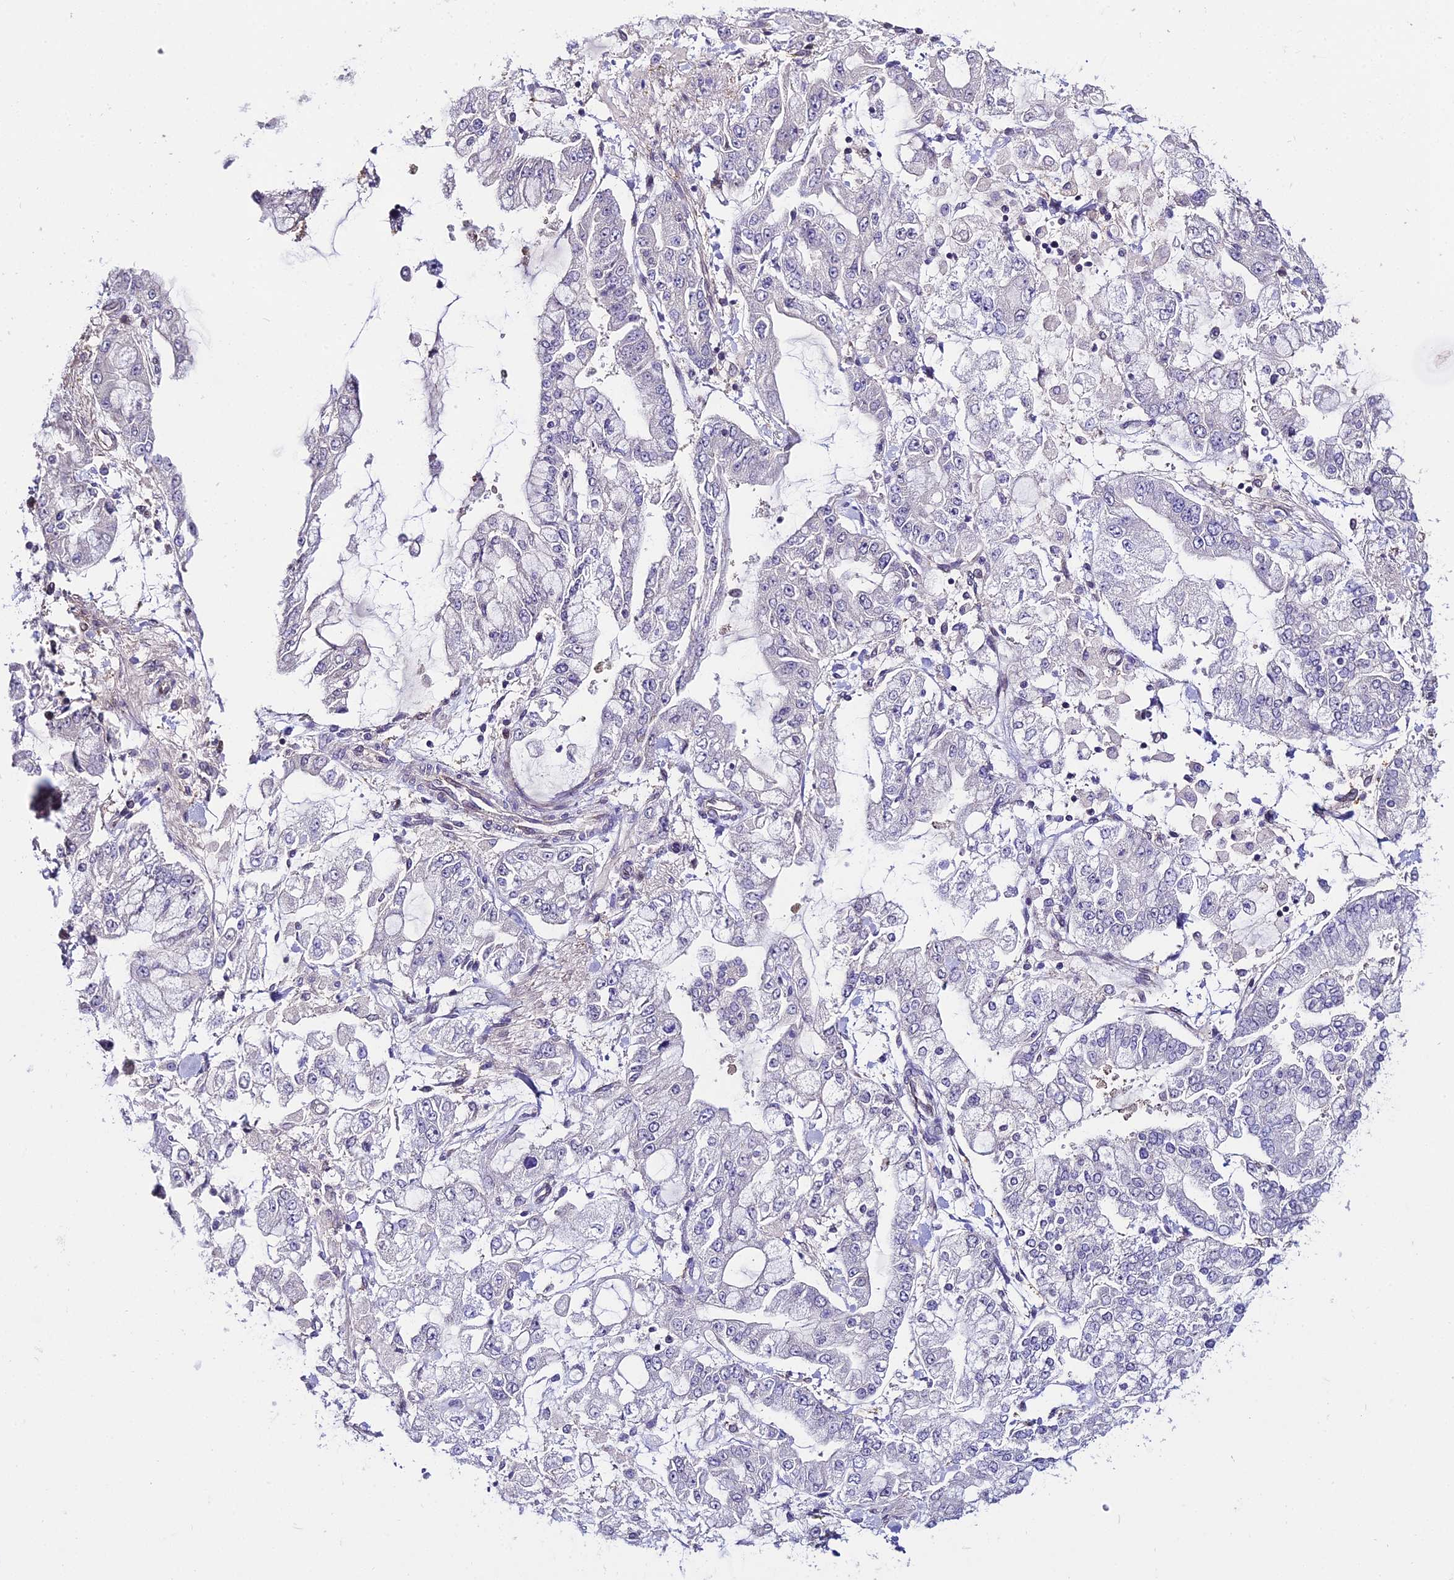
{"staining": {"intensity": "negative", "quantity": "none", "location": "none"}, "tissue": "stomach cancer", "cell_type": "Tumor cells", "image_type": "cancer", "snomed": [{"axis": "morphology", "description": "Normal tissue, NOS"}, {"axis": "morphology", "description": "Adenocarcinoma, NOS"}, {"axis": "topography", "description": "Stomach, upper"}, {"axis": "topography", "description": "Stomach"}], "caption": "The image reveals no staining of tumor cells in stomach cancer (adenocarcinoma). (DAB immunohistochemistry (IHC) with hematoxylin counter stain).", "gene": "DDX19A", "patient": {"sex": "male", "age": 76}}